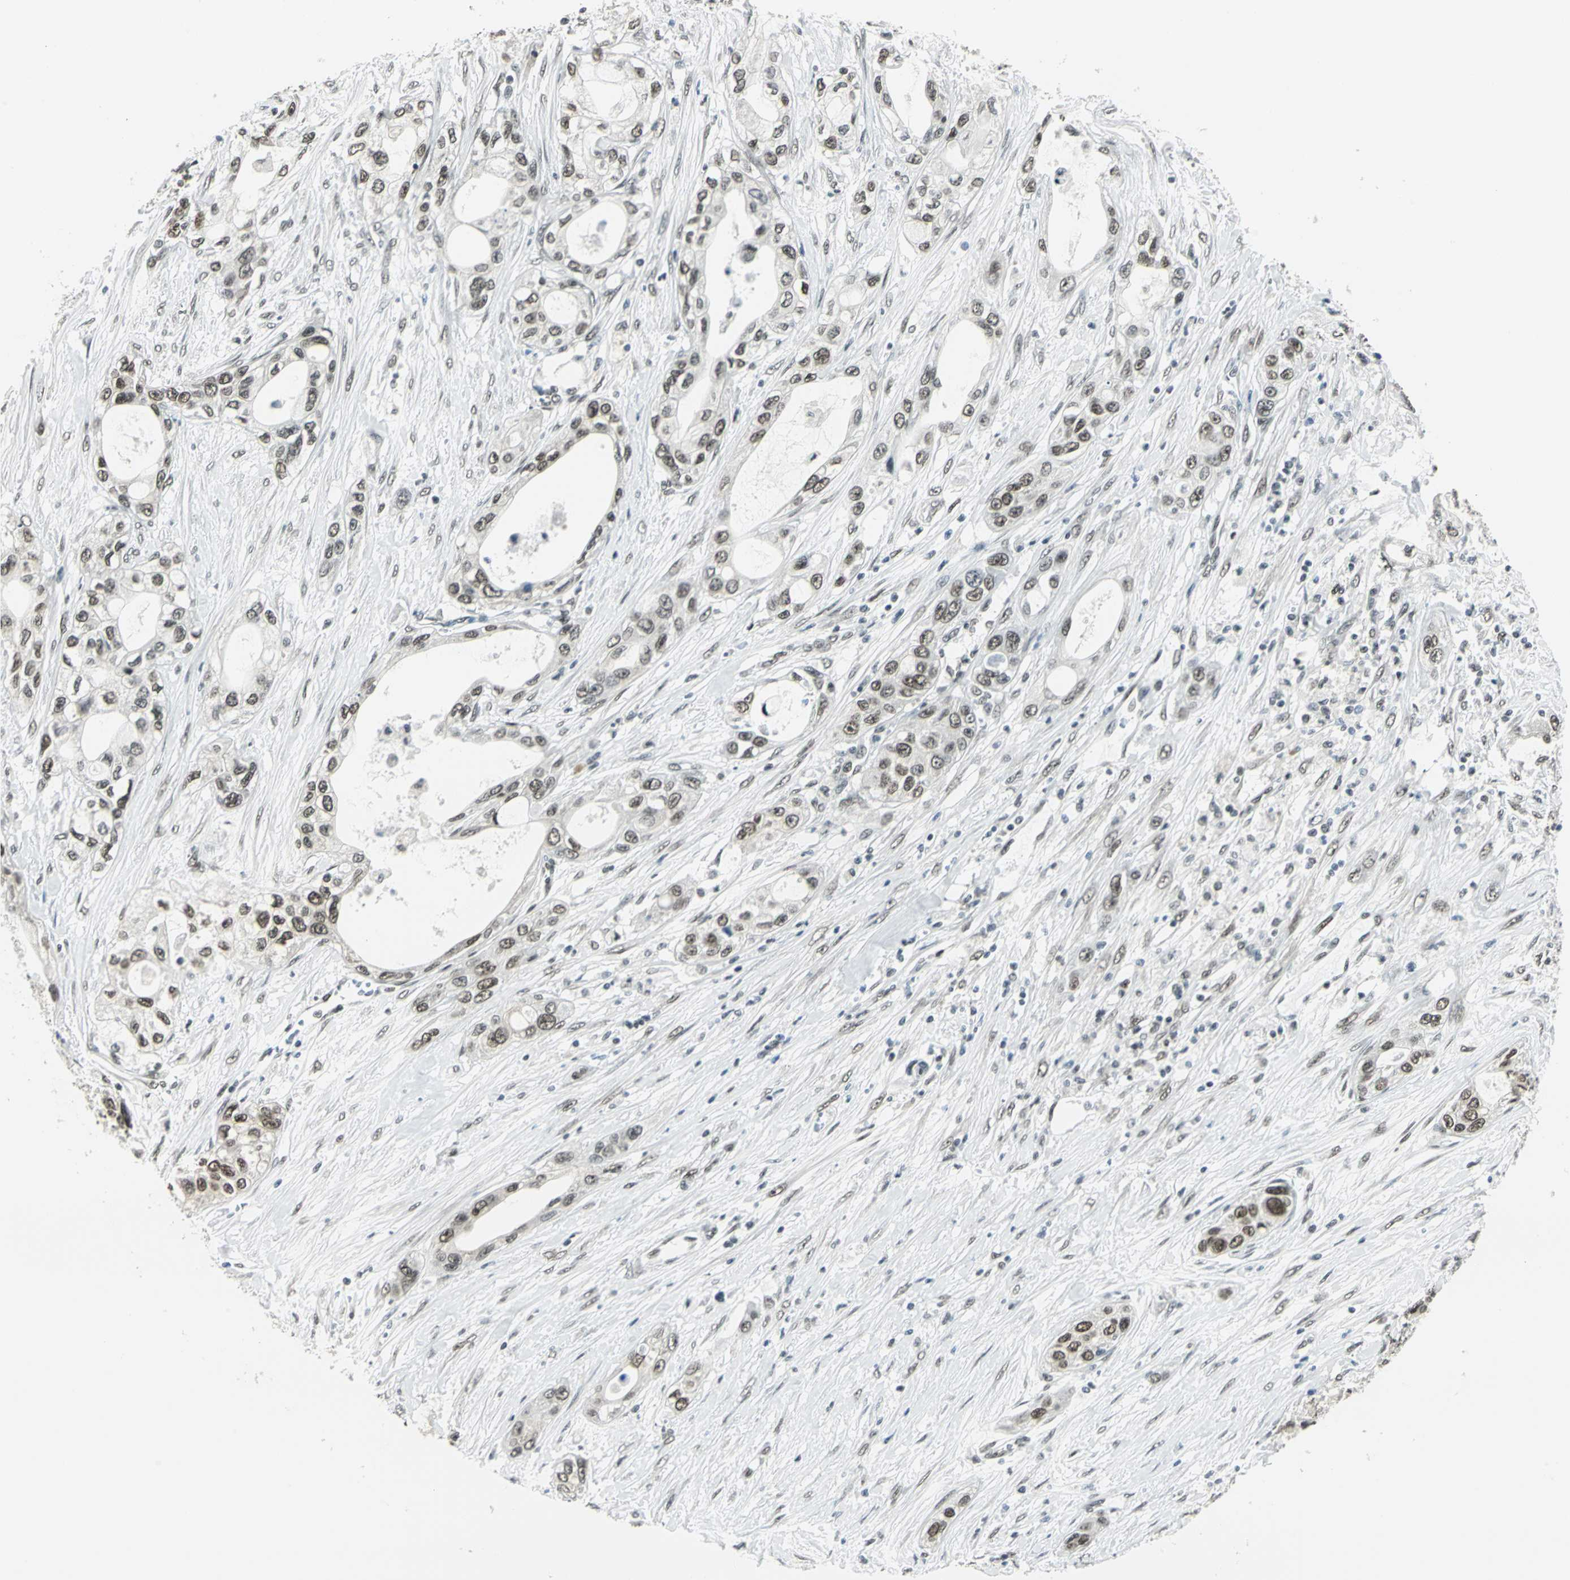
{"staining": {"intensity": "moderate", "quantity": ">75%", "location": "nuclear"}, "tissue": "pancreatic cancer", "cell_type": "Tumor cells", "image_type": "cancer", "snomed": [{"axis": "morphology", "description": "Adenocarcinoma, NOS"}, {"axis": "topography", "description": "Pancreas"}], "caption": "Approximately >75% of tumor cells in human pancreatic adenocarcinoma exhibit moderate nuclear protein positivity as visualized by brown immunohistochemical staining.", "gene": "ADNP", "patient": {"sex": "female", "age": 70}}